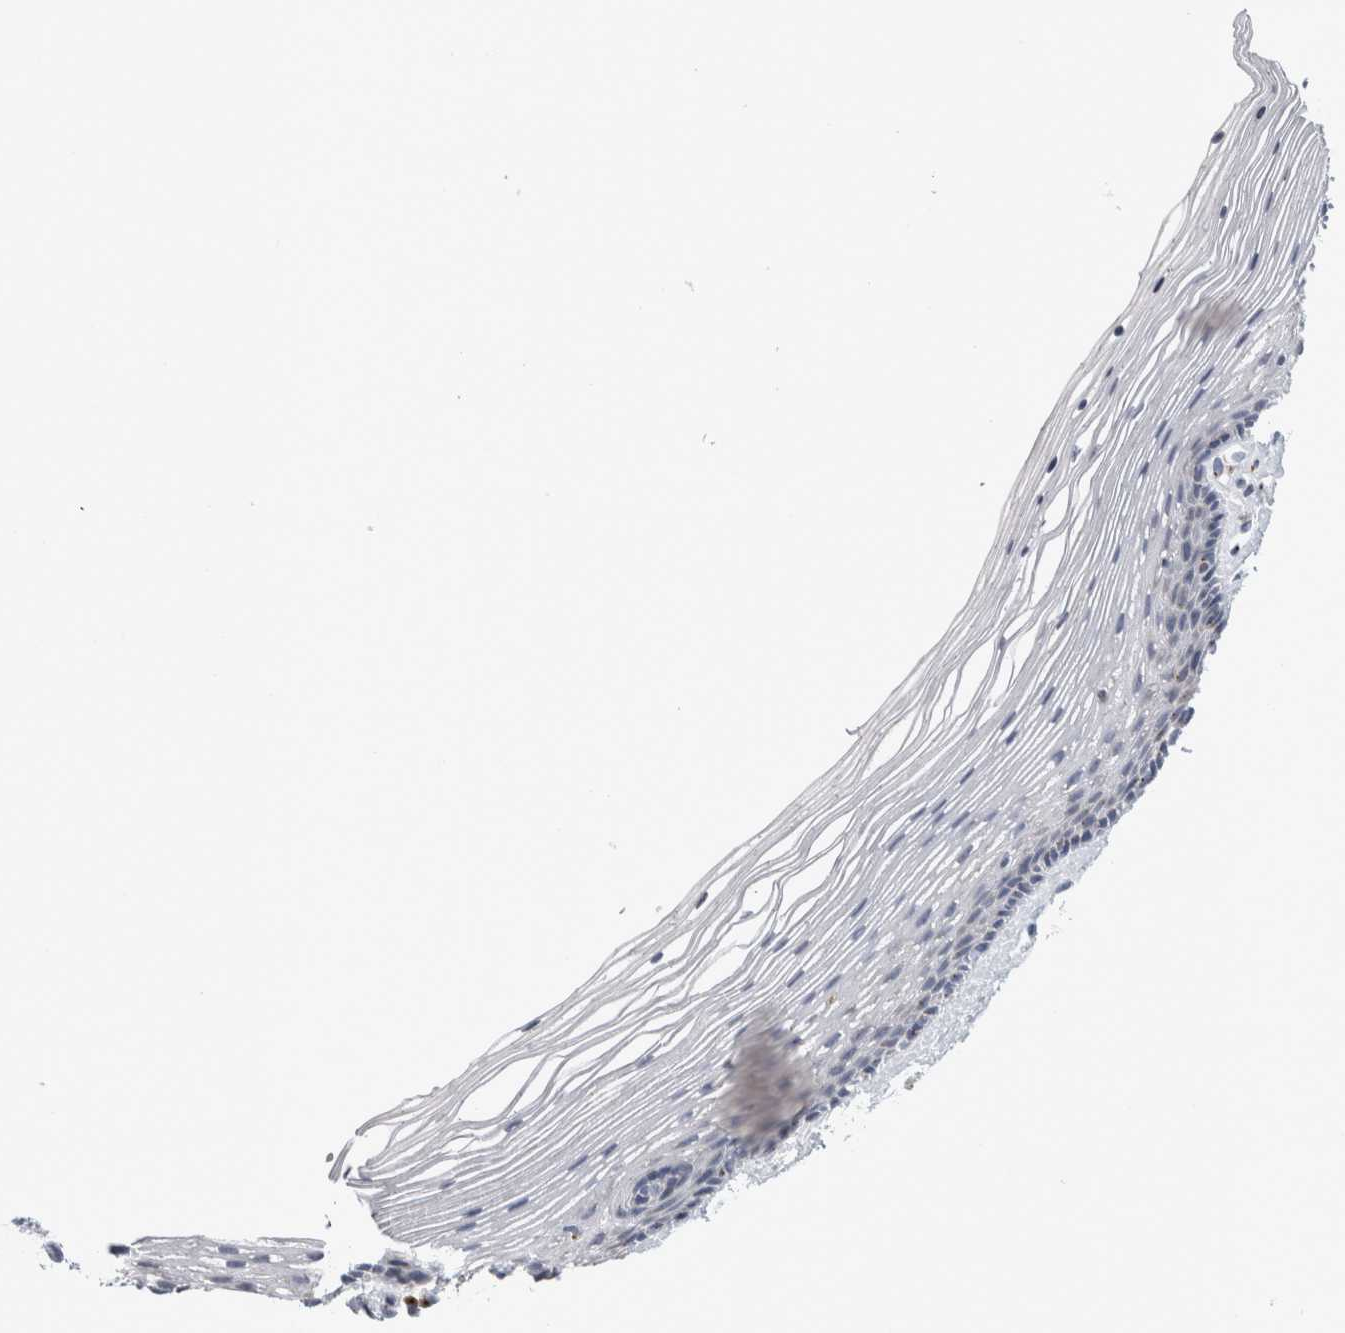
{"staining": {"intensity": "moderate", "quantity": "<25%", "location": "cytoplasmic/membranous"}, "tissue": "vagina", "cell_type": "Squamous epithelial cells", "image_type": "normal", "snomed": [{"axis": "morphology", "description": "Normal tissue, NOS"}, {"axis": "topography", "description": "Vagina"}], "caption": "IHC of unremarkable human vagina displays low levels of moderate cytoplasmic/membranous staining in approximately <25% of squamous epithelial cells.", "gene": "AKAP9", "patient": {"sex": "female", "age": 46}}